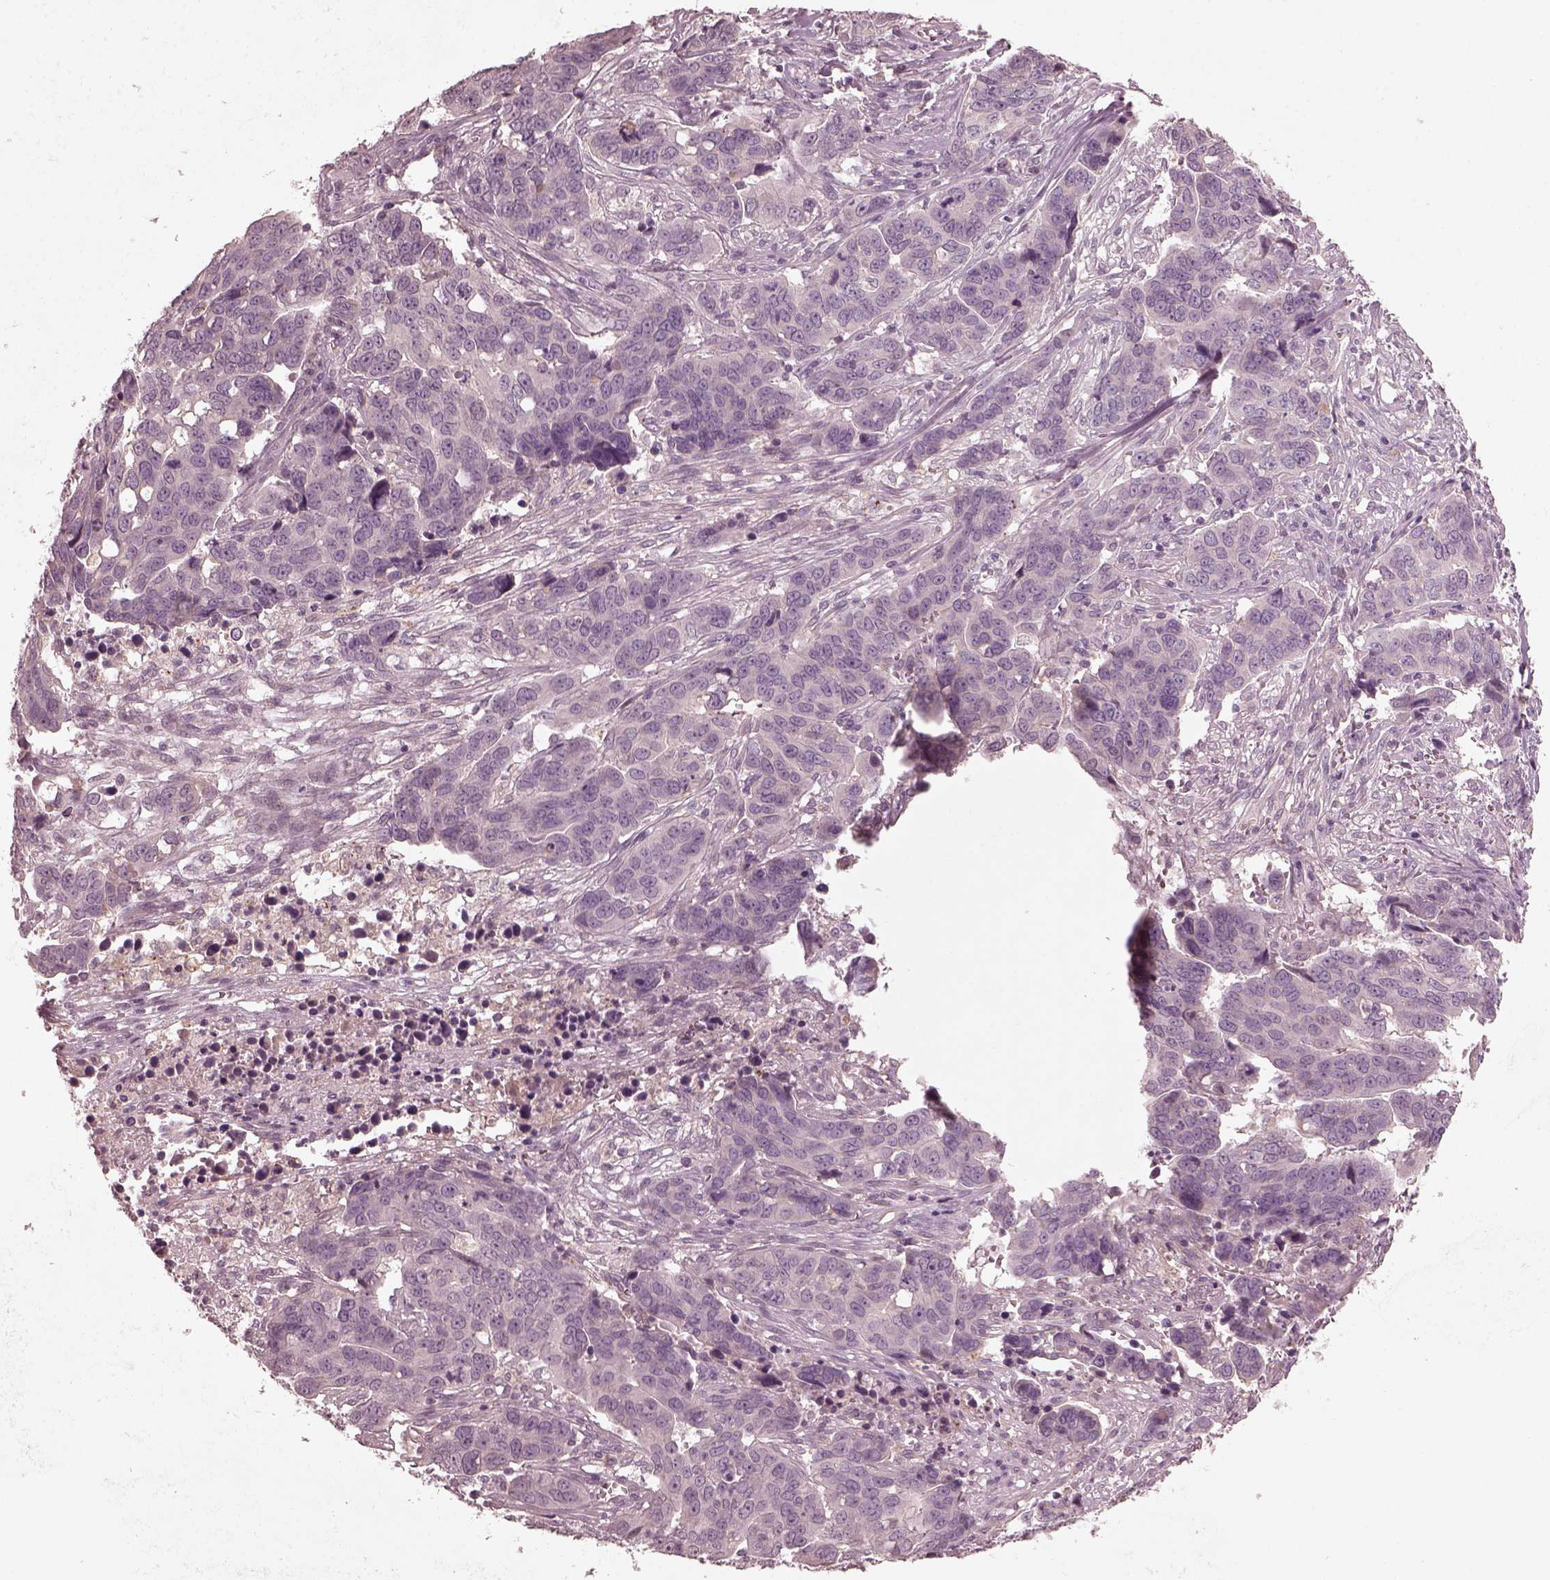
{"staining": {"intensity": "negative", "quantity": "none", "location": "none"}, "tissue": "ovarian cancer", "cell_type": "Tumor cells", "image_type": "cancer", "snomed": [{"axis": "morphology", "description": "Carcinoma, endometroid"}, {"axis": "topography", "description": "Ovary"}], "caption": "DAB (3,3'-diaminobenzidine) immunohistochemical staining of human ovarian cancer reveals no significant positivity in tumor cells.", "gene": "VWA5B1", "patient": {"sex": "female", "age": 78}}